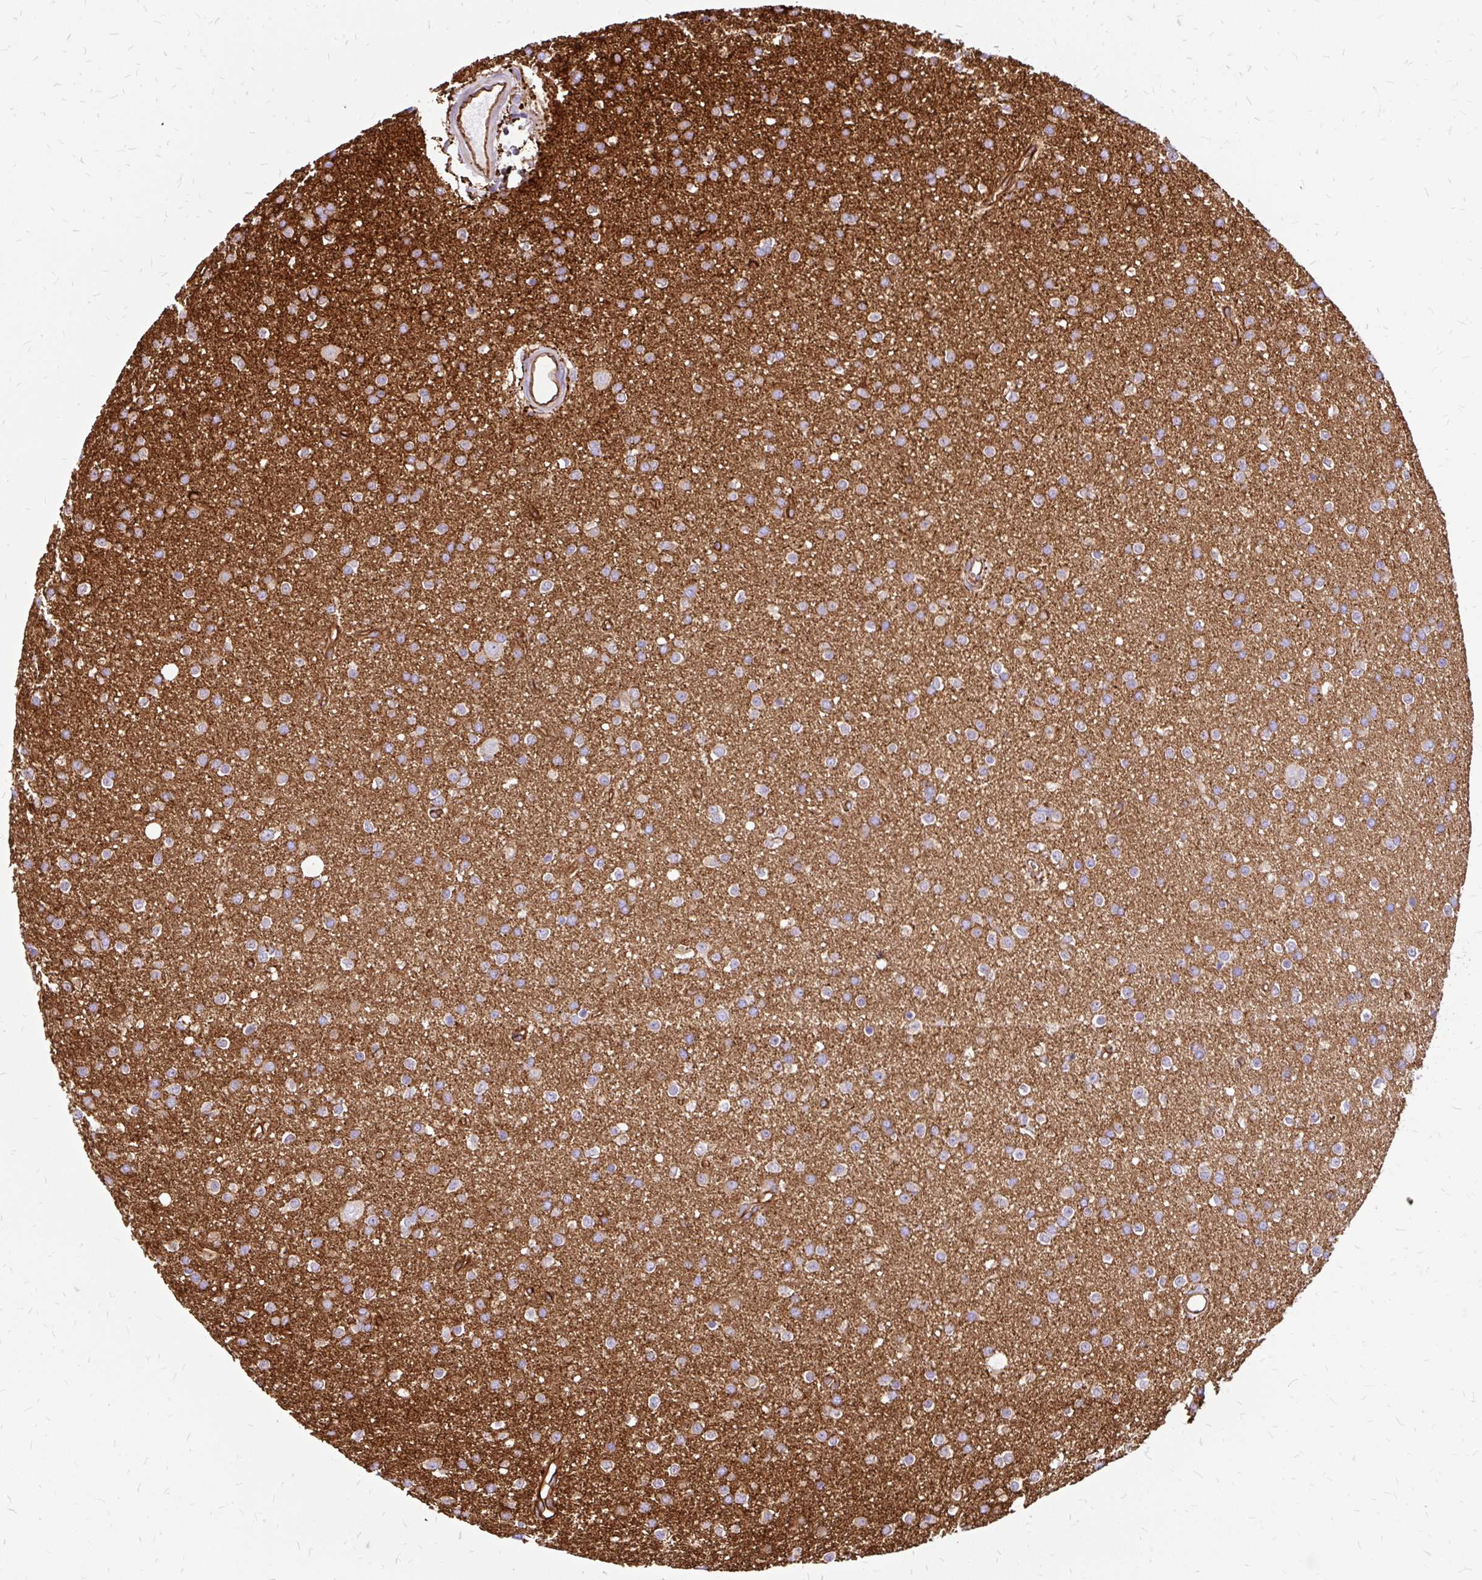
{"staining": {"intensity": "negative", "quantity": "none", "location": "none"}, "tissue": "glioma", "cell_type": "Tumor cells", "image_type": "cancer", "snomed": [{"axis": "morphology", "description": "Glioma, malignant, Low grade"}, {"axis": "topography", "description": "Brain"}], "caption": "A histopathology image of human malignant glioma (low-grade) is negative for staining in tumor cells.", "gene": "MAP1LC3B", "patient": {"sex": "female", "age": 34}}